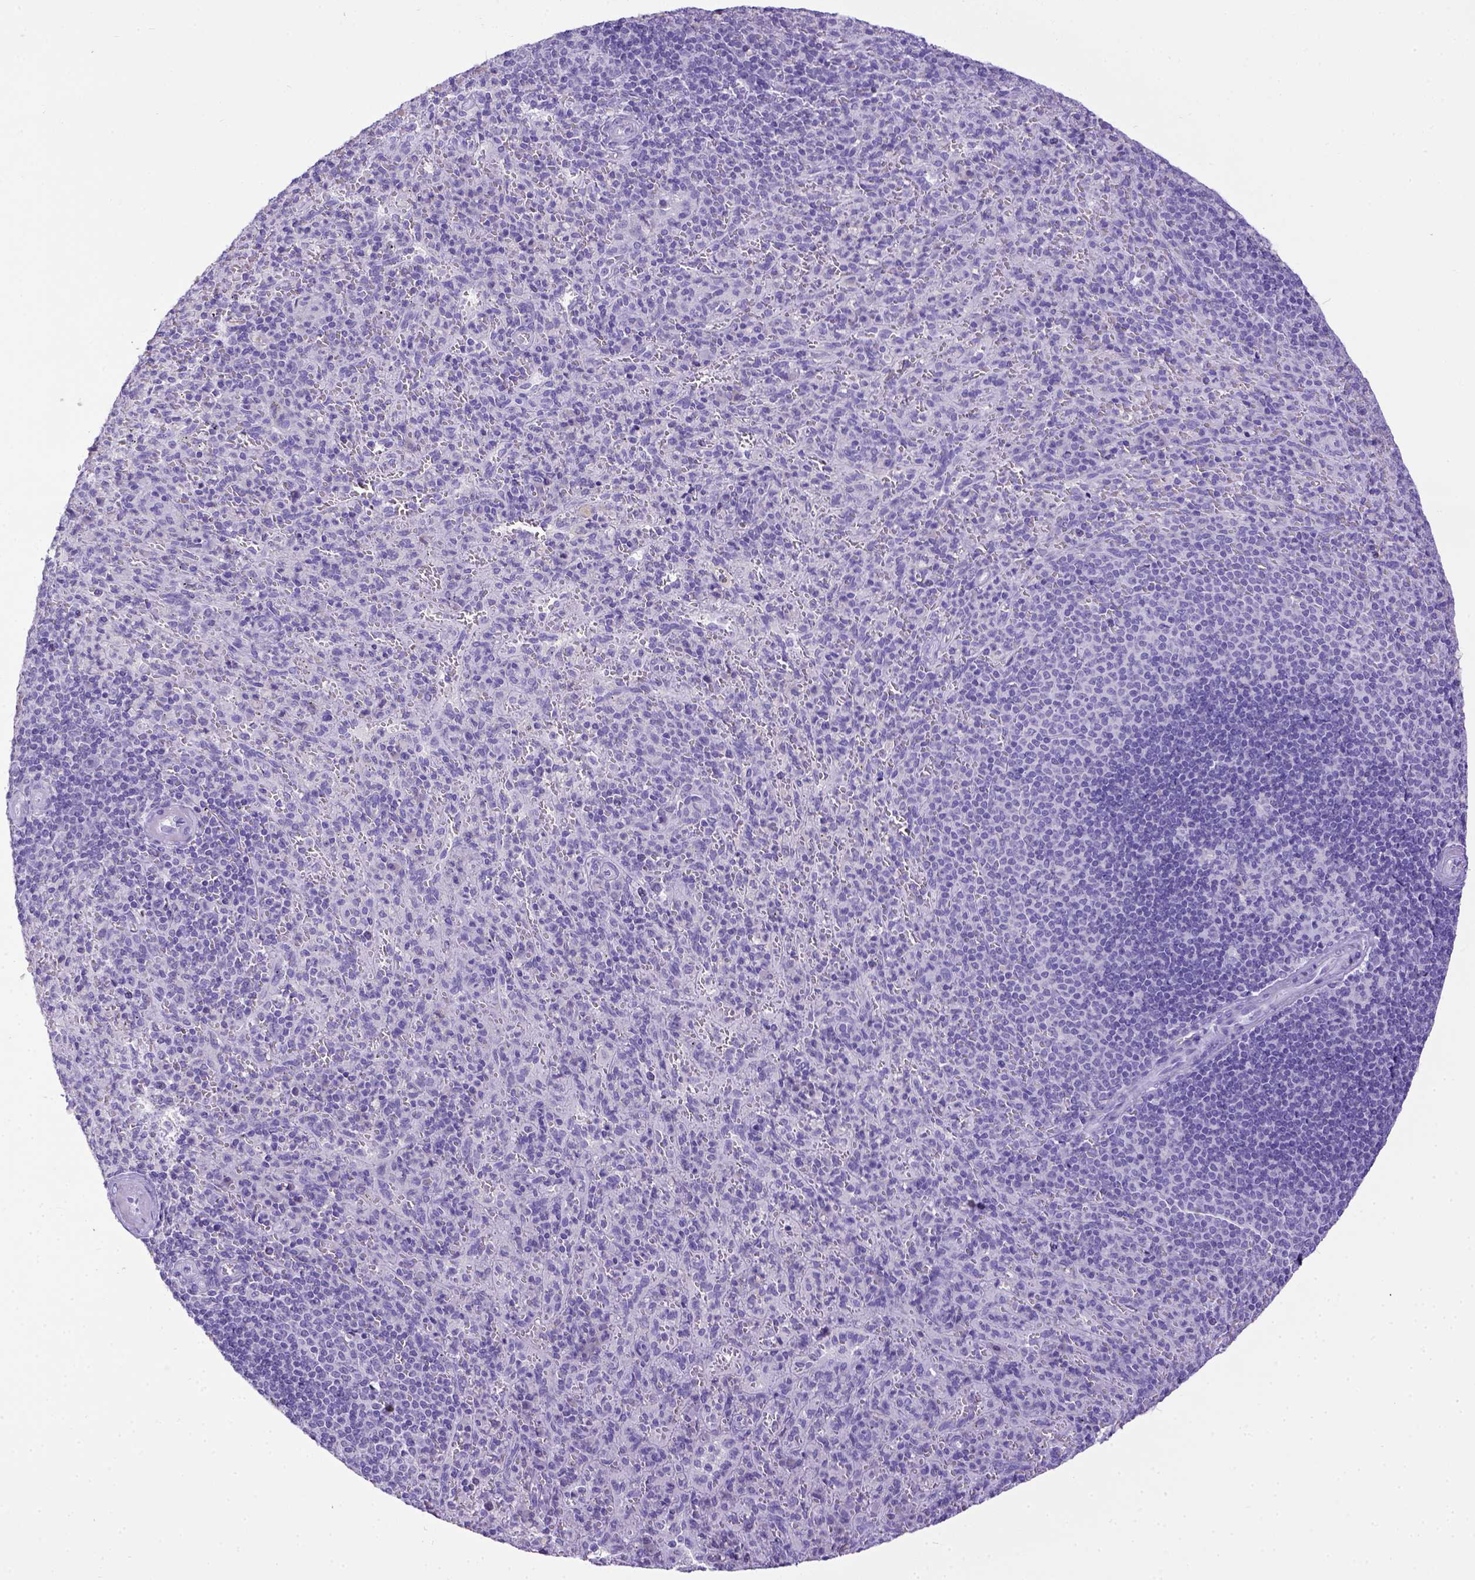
{"staining": {"intensity": "negative", "quantity": "none", "location": "none"}, "tissue": "spleen", "cell_type": "Cells in red pulp", "image_type": "normal", "snomed": [{"axis": "morphology", "description": "Normal tissue, NOS"}, {"axis": "topography", "description": "Spleen"}], "caption": "High power microscopy photomicrograph of an immunohistochemistry photomicrograph of normal spleen, revealing no significant positivity in cells in red pulp.", "gene": "ESR1", "patient": {"sex": "male", "age": 57}}